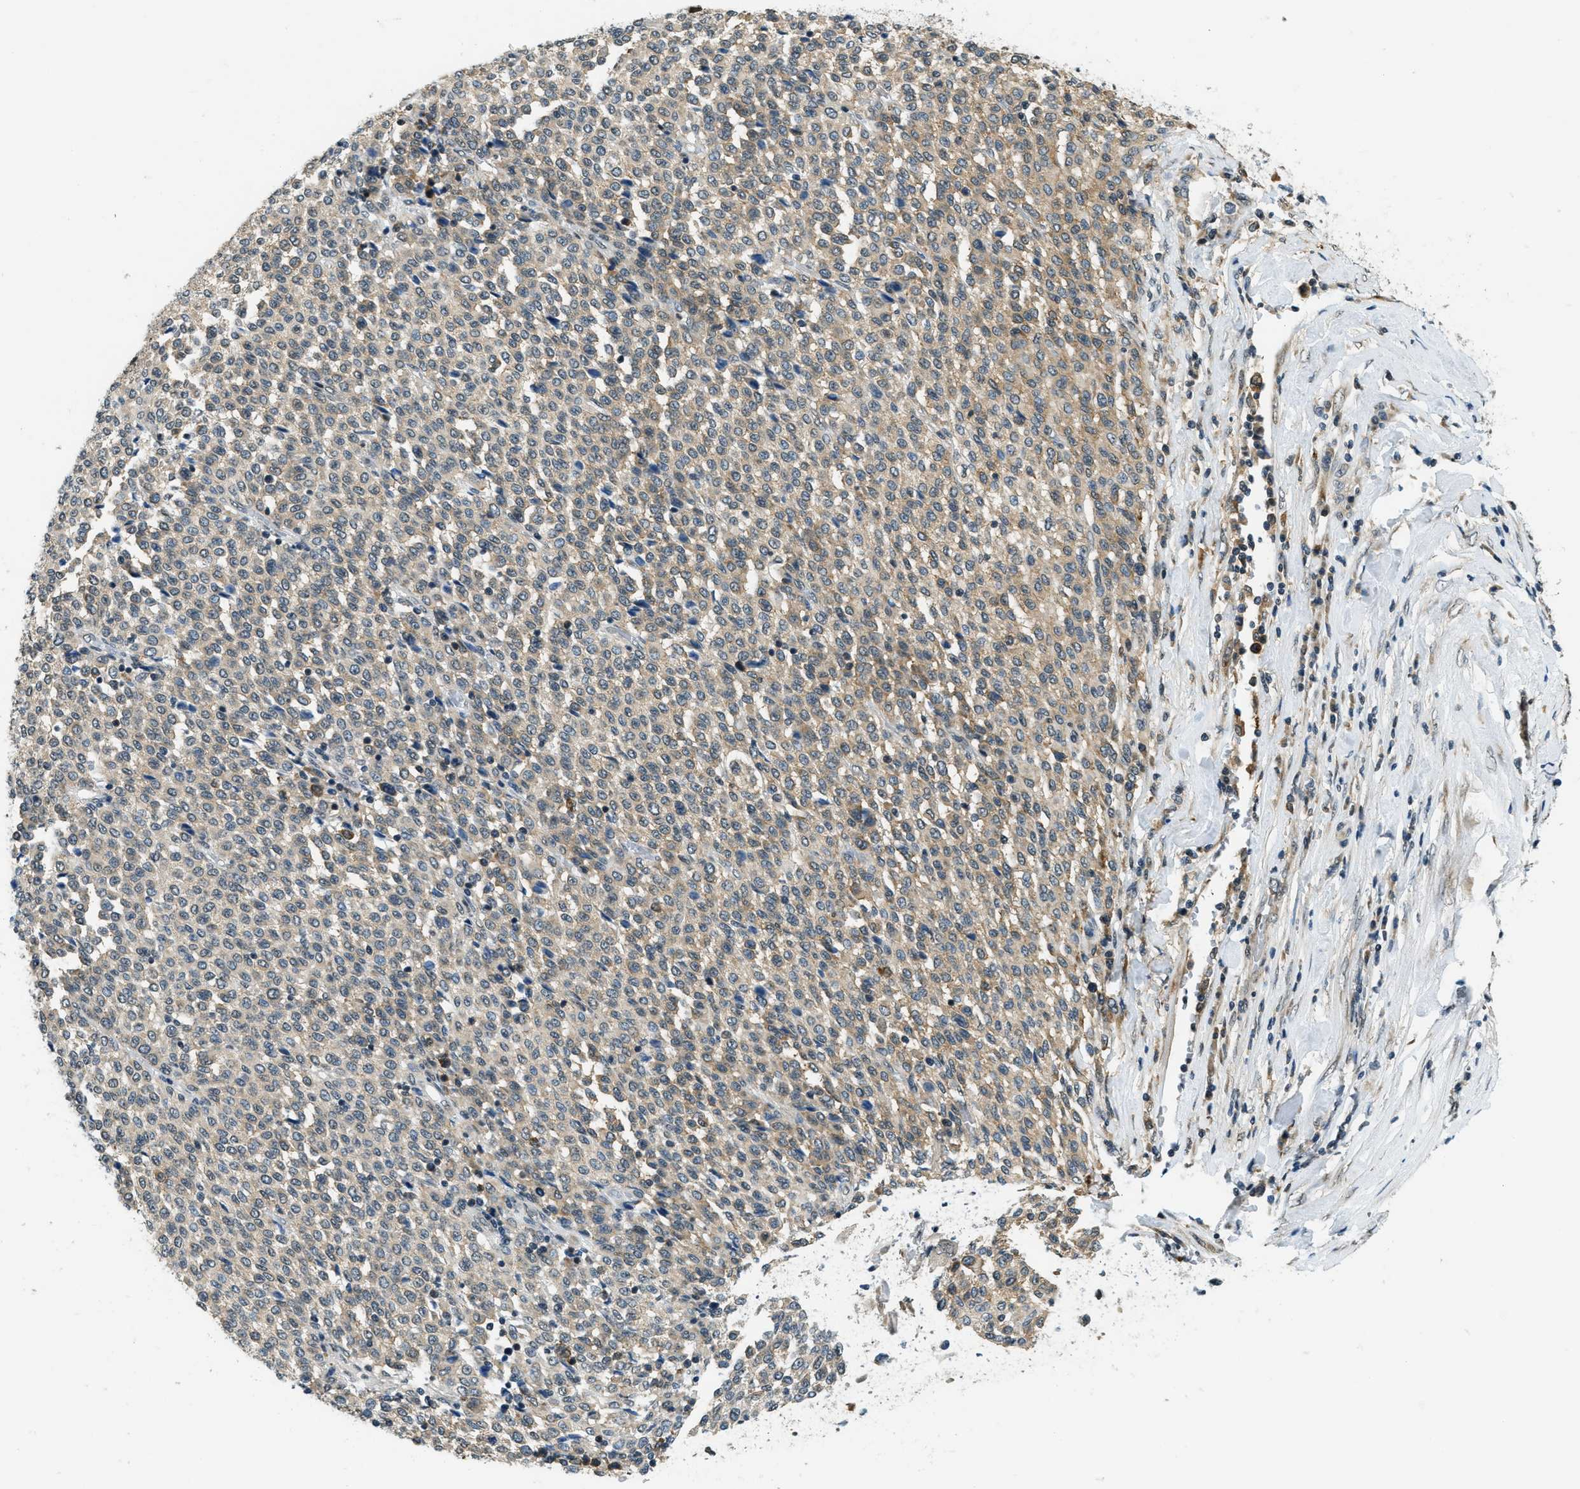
{"staining": {"intensity": "weak", "quantity": "25%-75%", "location": "cytoplasmic/membranous"}, "tissue": "melanoma", "cell_type": "Tumor cells", "image_type": "cancer", "snomed": [{"axis": "morphology", "description": "Malignant melanoma, Metastatic site"}, {"axis": "topography", "description": "Pancreas"}], "caption": "The photomicrograph demonstrates staining of malignant melanoma (metastatic site), revealing weak cytoplasmic/membranous protein expression (brown color) within tumor cells.", "gene": "RAB11FIP1", "patient": {"sex": "female", "age": 30}}